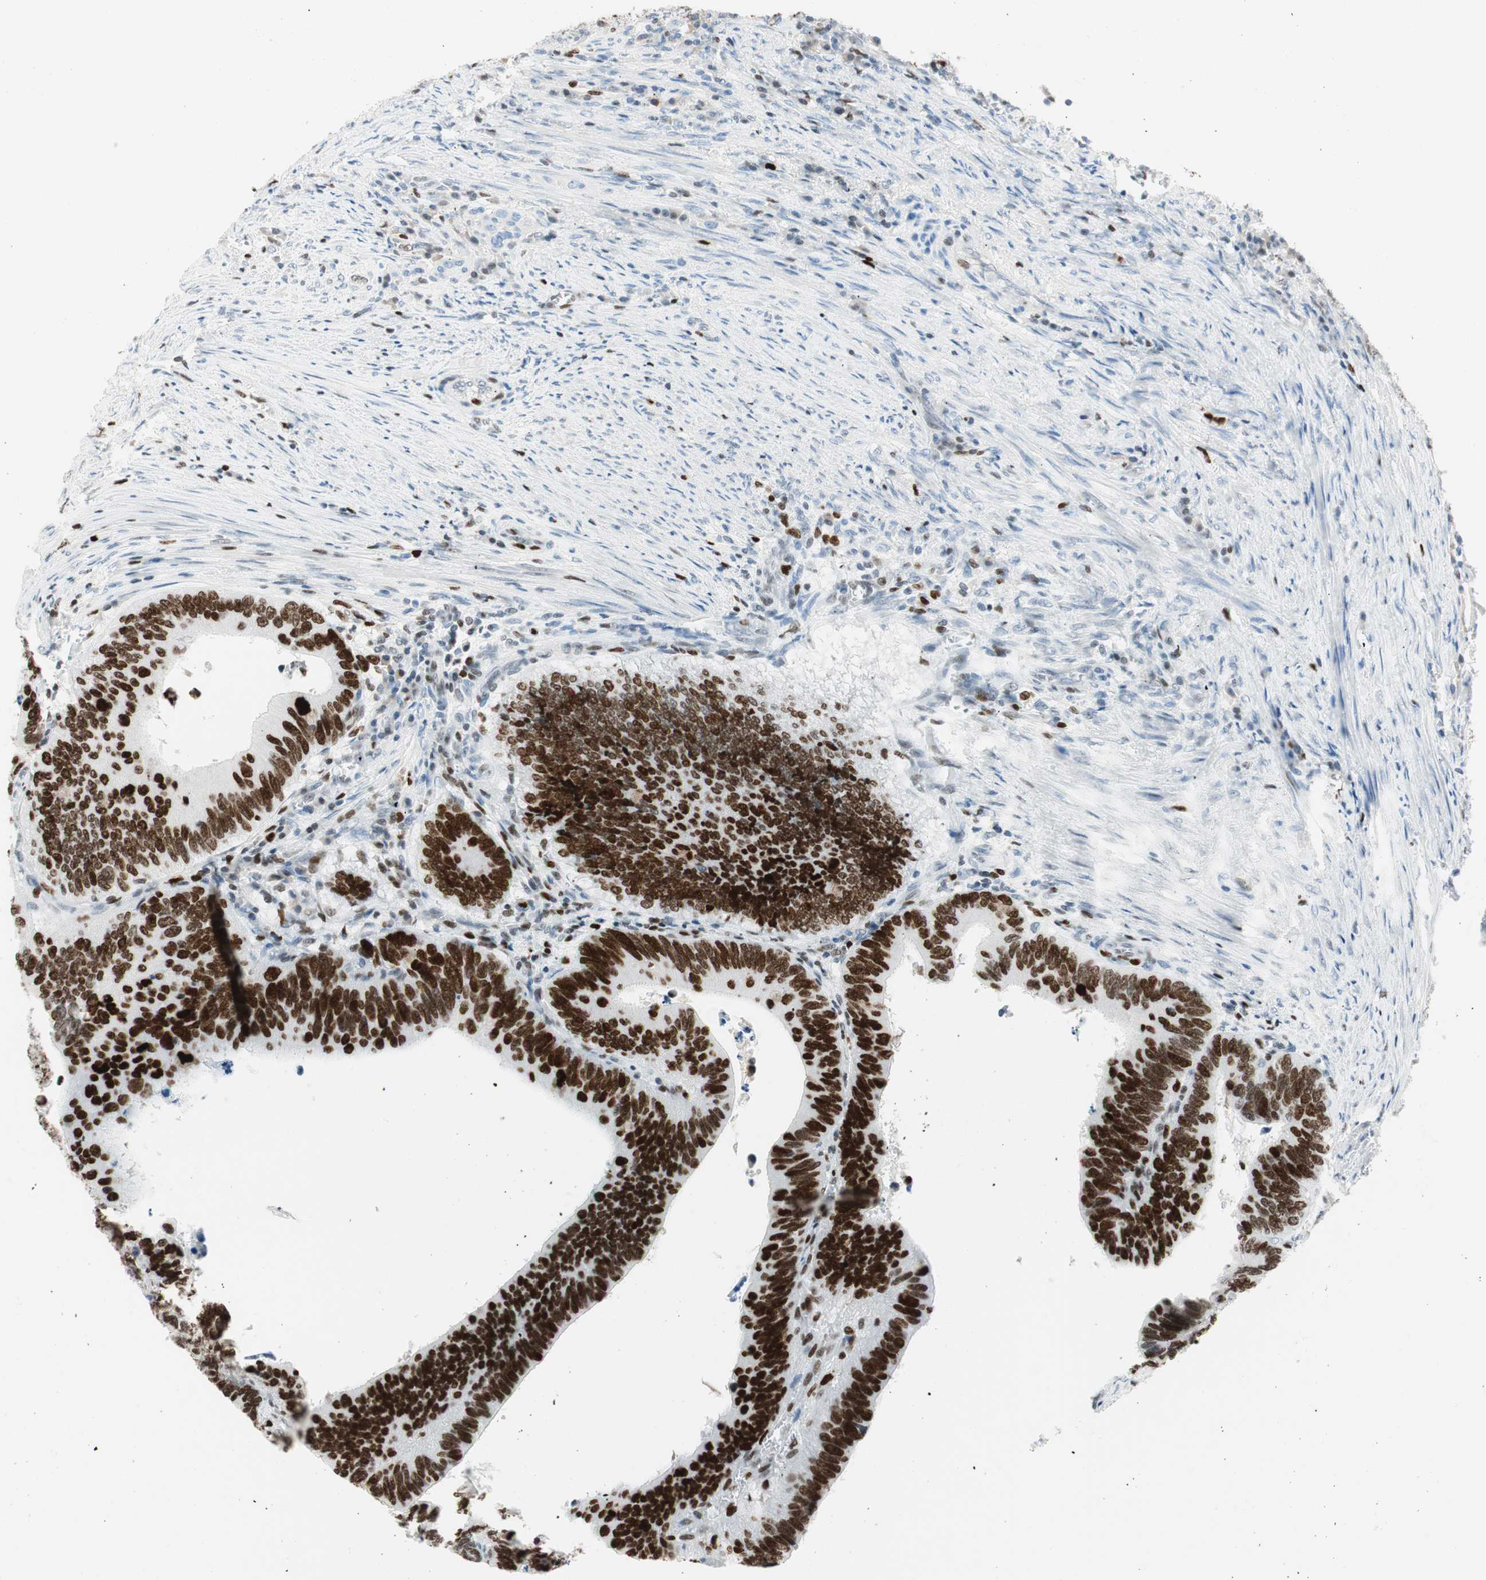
{"staining": {"intensity": "strong", "quantity": ">75%", "location": "nuclear"}, "tissue": "colorectal cancer", "cell_type": "Tumor cells", "image_type": "cancer", "snomed": [{"axis": "morphology", "description": "Adenocarcinoma, NOS"}, {"axis": "topography", "description": "Colon"}], "caption": "High-power microscopy captured an immunohistochemistry (IHC) photomicrograph of colorectal cancer (adenocarcinoma), revealing strong nuclear staining in approximately >75% of tumor cells. Nuclei are stained in blue.", "gene": "EZH2", "patient": {"sex": "male", "age": 72}}